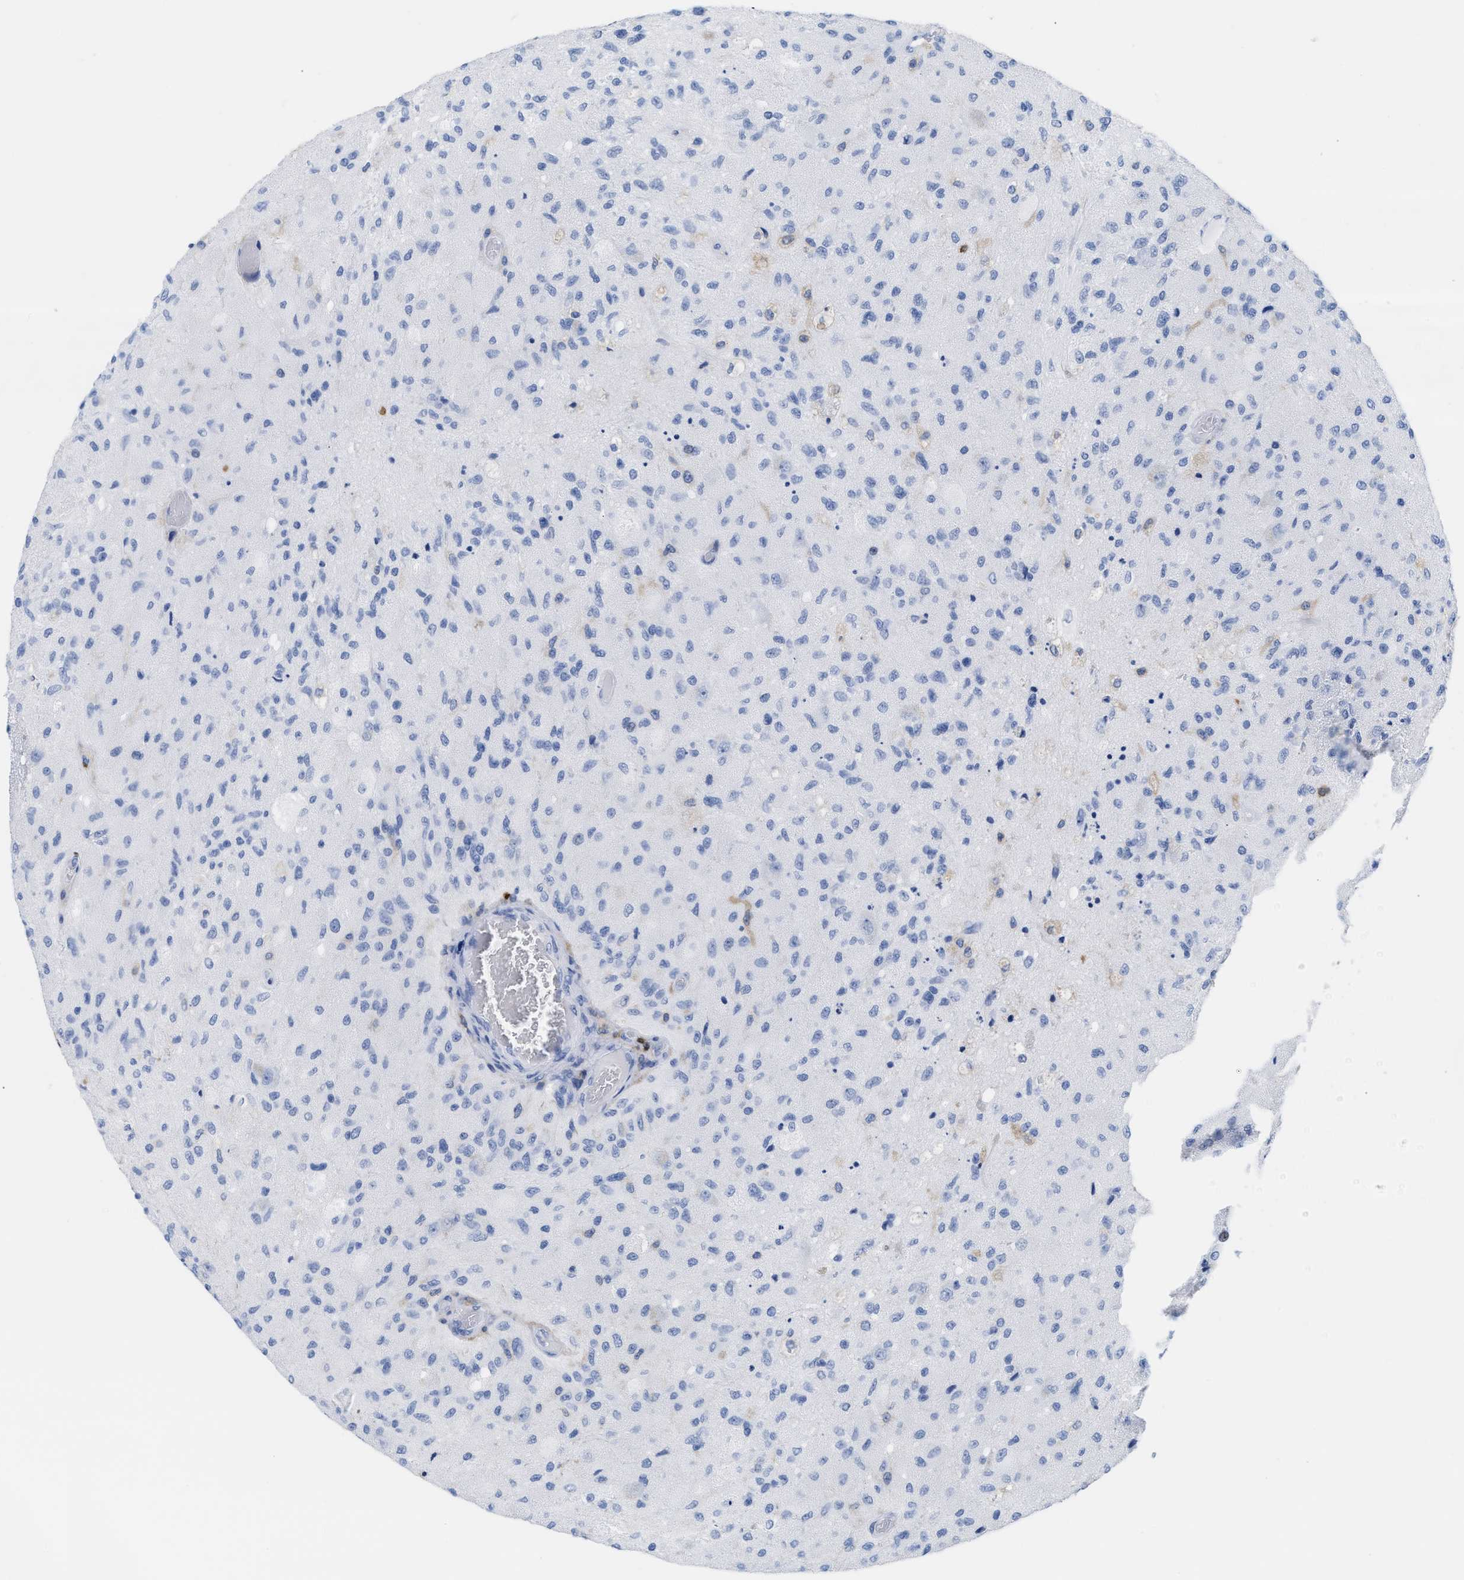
{"staining": {"intensity": "negative", "quantity": "none", "location": "none"}, "tissue": "glioma", "cell_type": "Tumor cells", "image_type": "cancer", "snomed": [{"axis": "morphology", "description": "Normal tissue, NOS"}, {"axis": "morphology", "description": "Glioma, malignant, High grade"}, {"axis": "topography", "description": "Cerebral cortex"}], "caption": "This is an IHC image of human malignant glioma (high-grade). There is no expression in tumor cells.", "gene": "LCP1", "patient": {"sex": "male", "age": 77}}